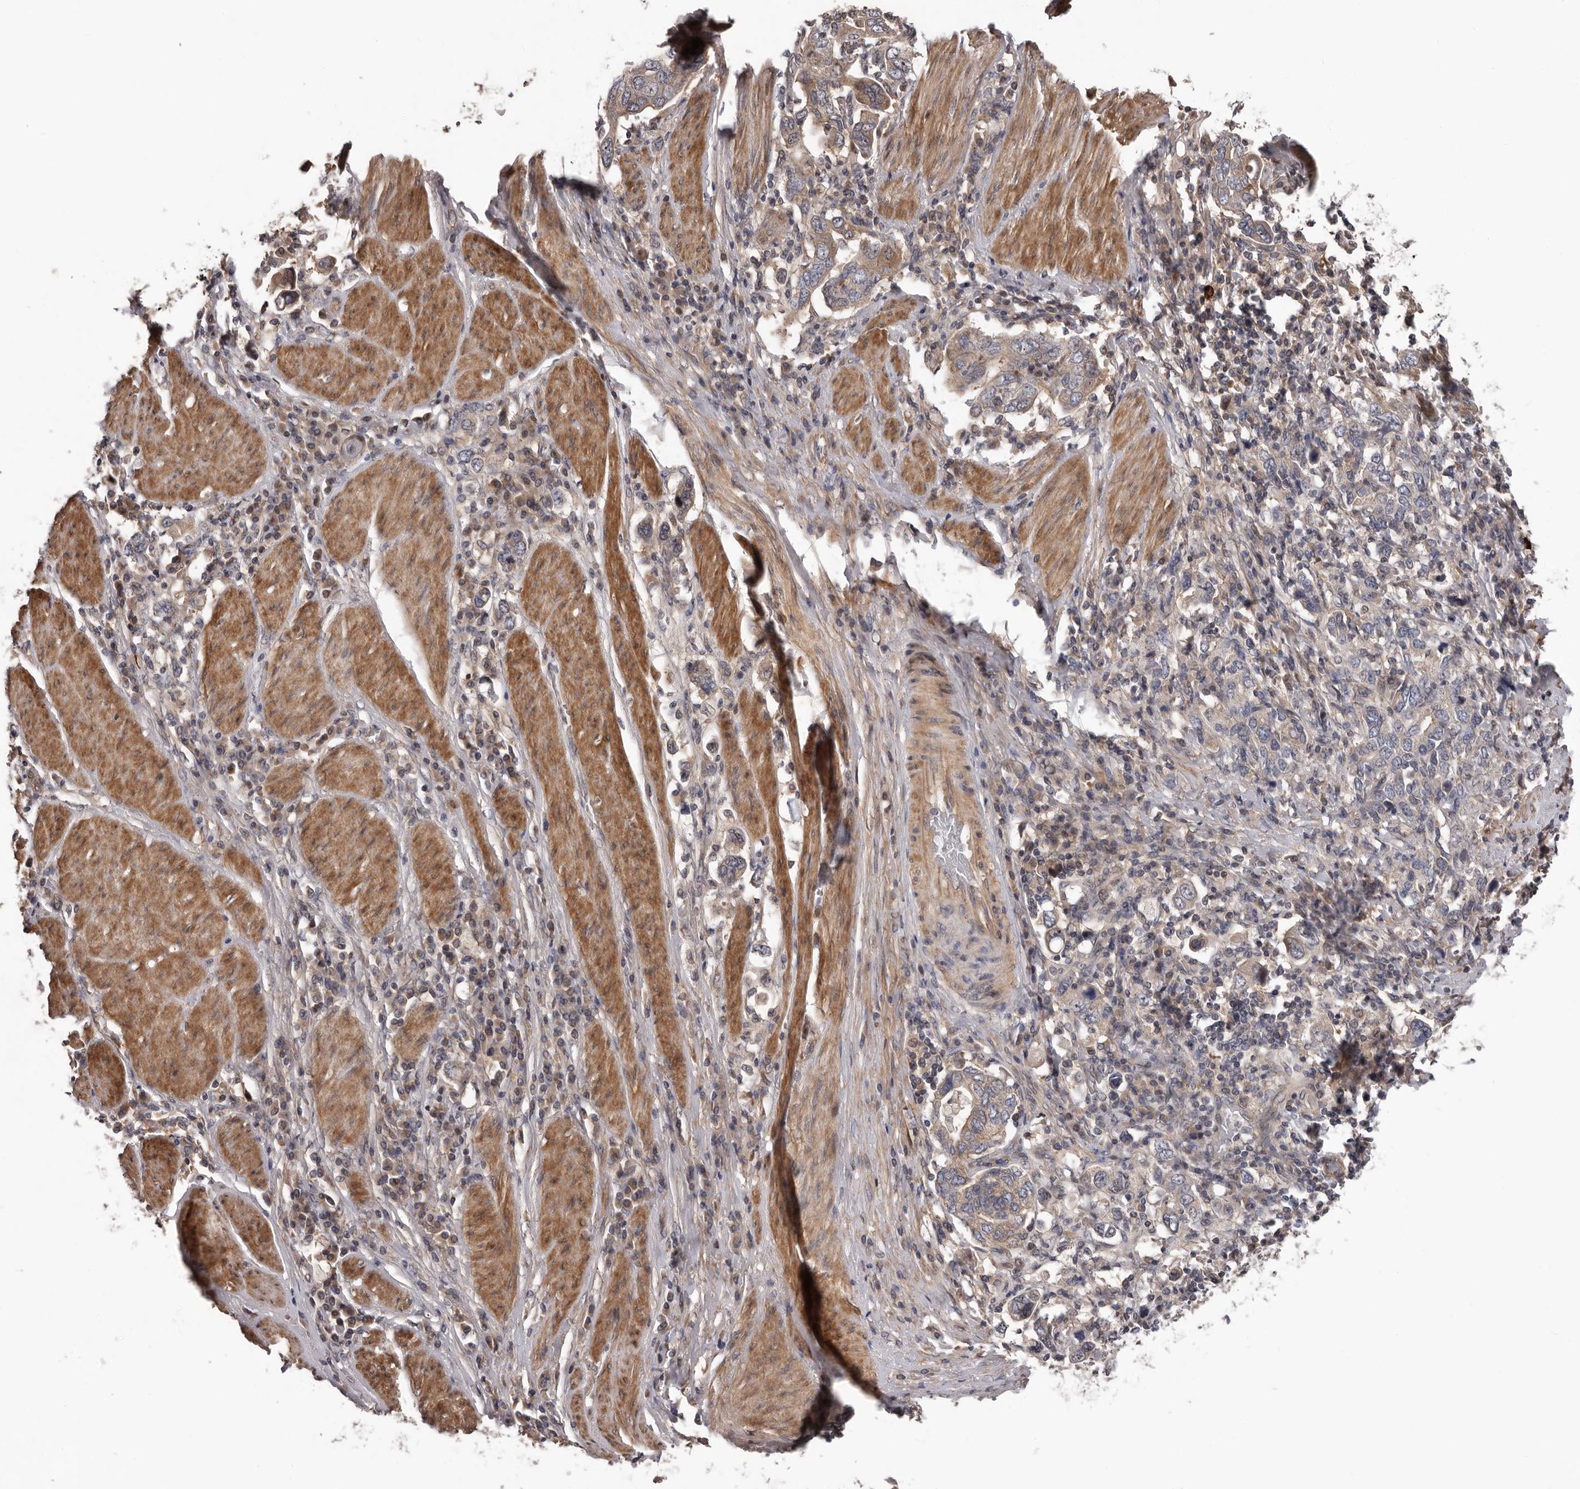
{"staining": {"intensity": "weak", "quantity": "25%-75%", "location": "cytoplasmic/membranous"}, "tissue": "stomach cancer", "cell_type": "Tumor cells", "image_type": "cancer", "snomed": [{"axis": "morphology", "description": "Adenocarcinoma, NOS"}, {"axis": "topography", "description": "Stomach, upper"}], "caption": "A brown stain labels weak cytoplasmic/membranous staining of a protein in human stomach cancer (adenocarcinoma) tumor cells.", "gene": "PRKD1", "patient": {"sex": "male", "age": 62}}